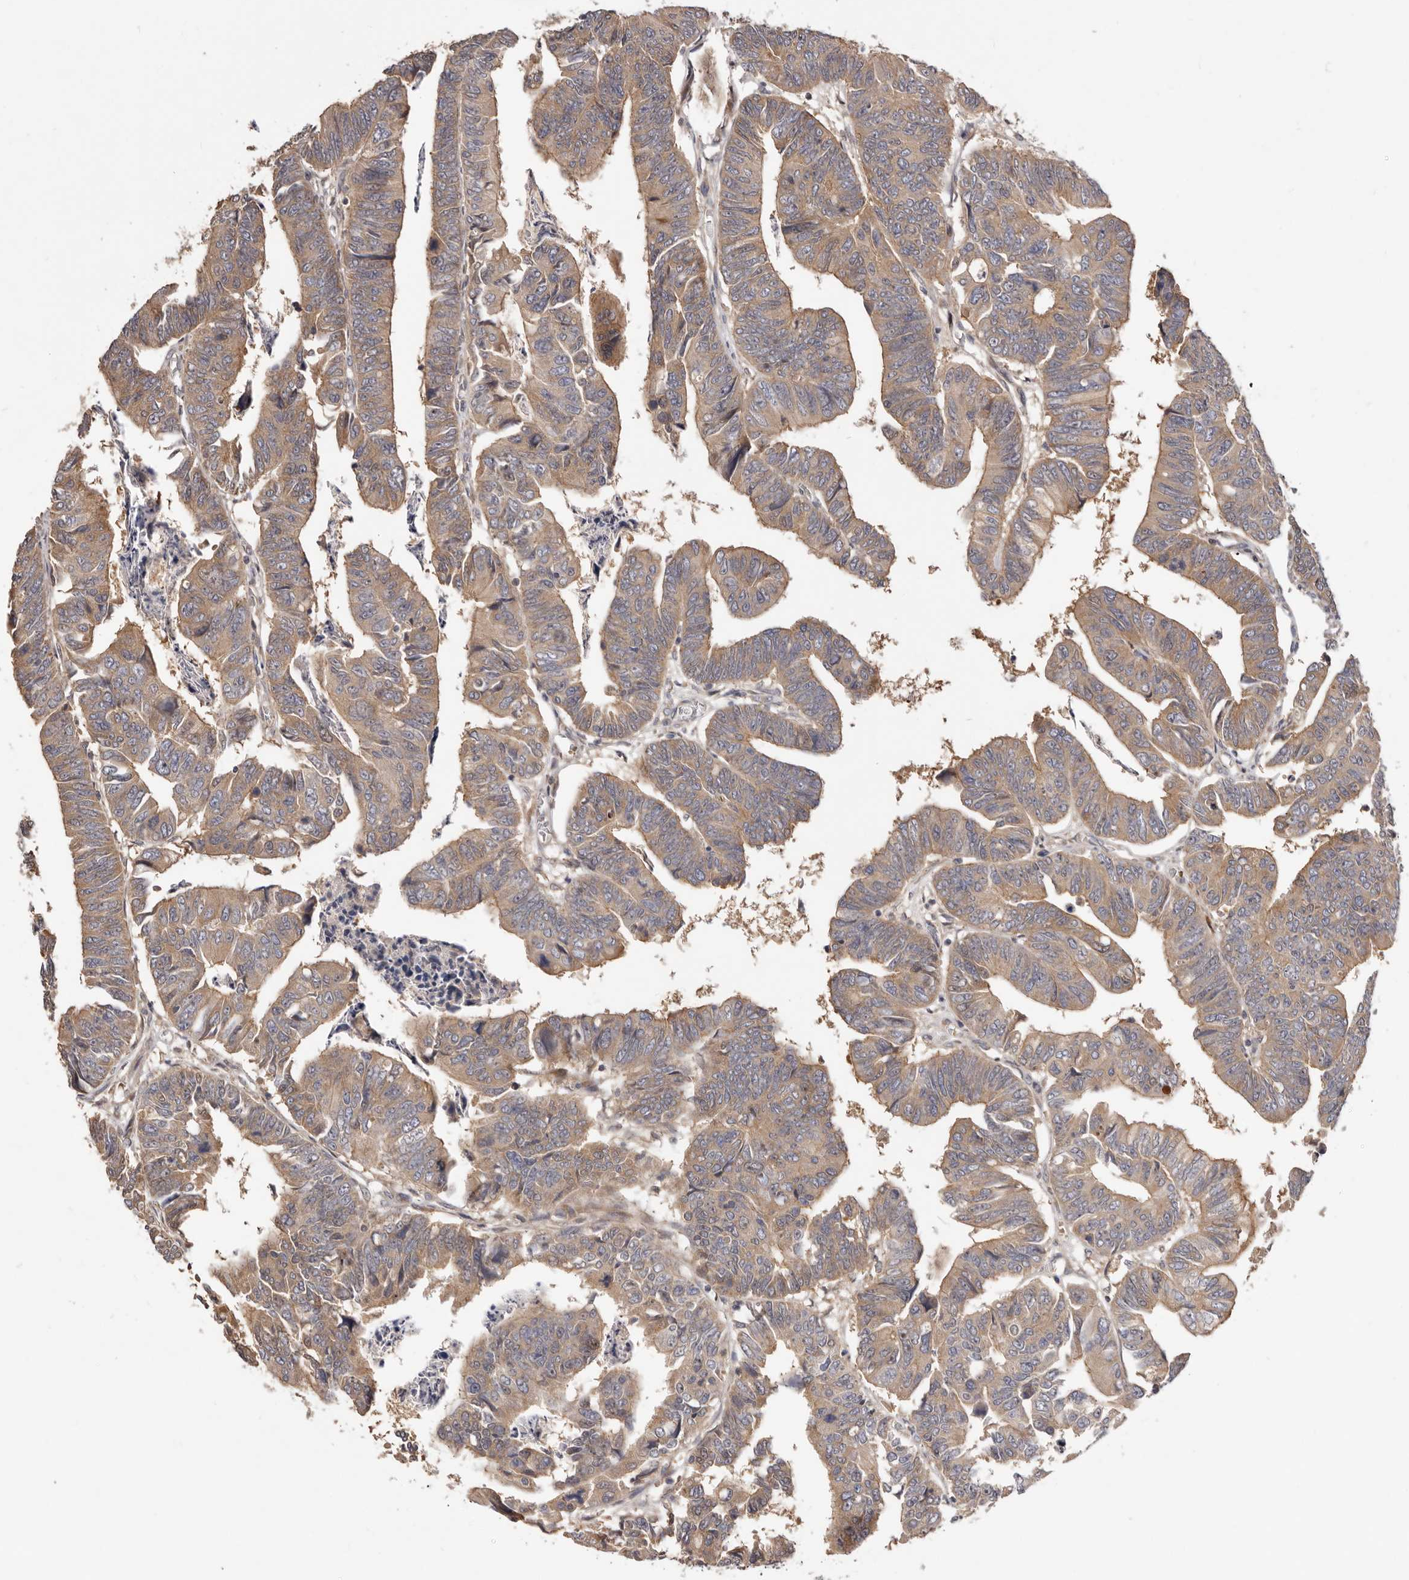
{"staining": {"intensity": "moderate", "quantity": ">75%", "location": "cytoplasmic/membranous"}, "tissue": "colorectal cancer", "cell_type": "Tumor cells", "image_type": "cancer", "snomed": [{"axis": "morphology", "description": "Adenocarcinoma, NOS"}, {"axis": "topography", "description": "Rectum"}], "caption": "IHC staining of colorectal adenocarcinoma, which exhibits medium levels of moderate cytoplasmic/membranous positivity in approximately >75% of tumor cells indicating moderate cytoplasmic/membranous protein staining. The staining was performed using DAB (3,3'-diaminobenzidine) (brown) for protein detection and nuclei were counterstained in hematoxylin (blue).", "gene": "DOP1A", "patient": {"sex": "female", "age": 65}}